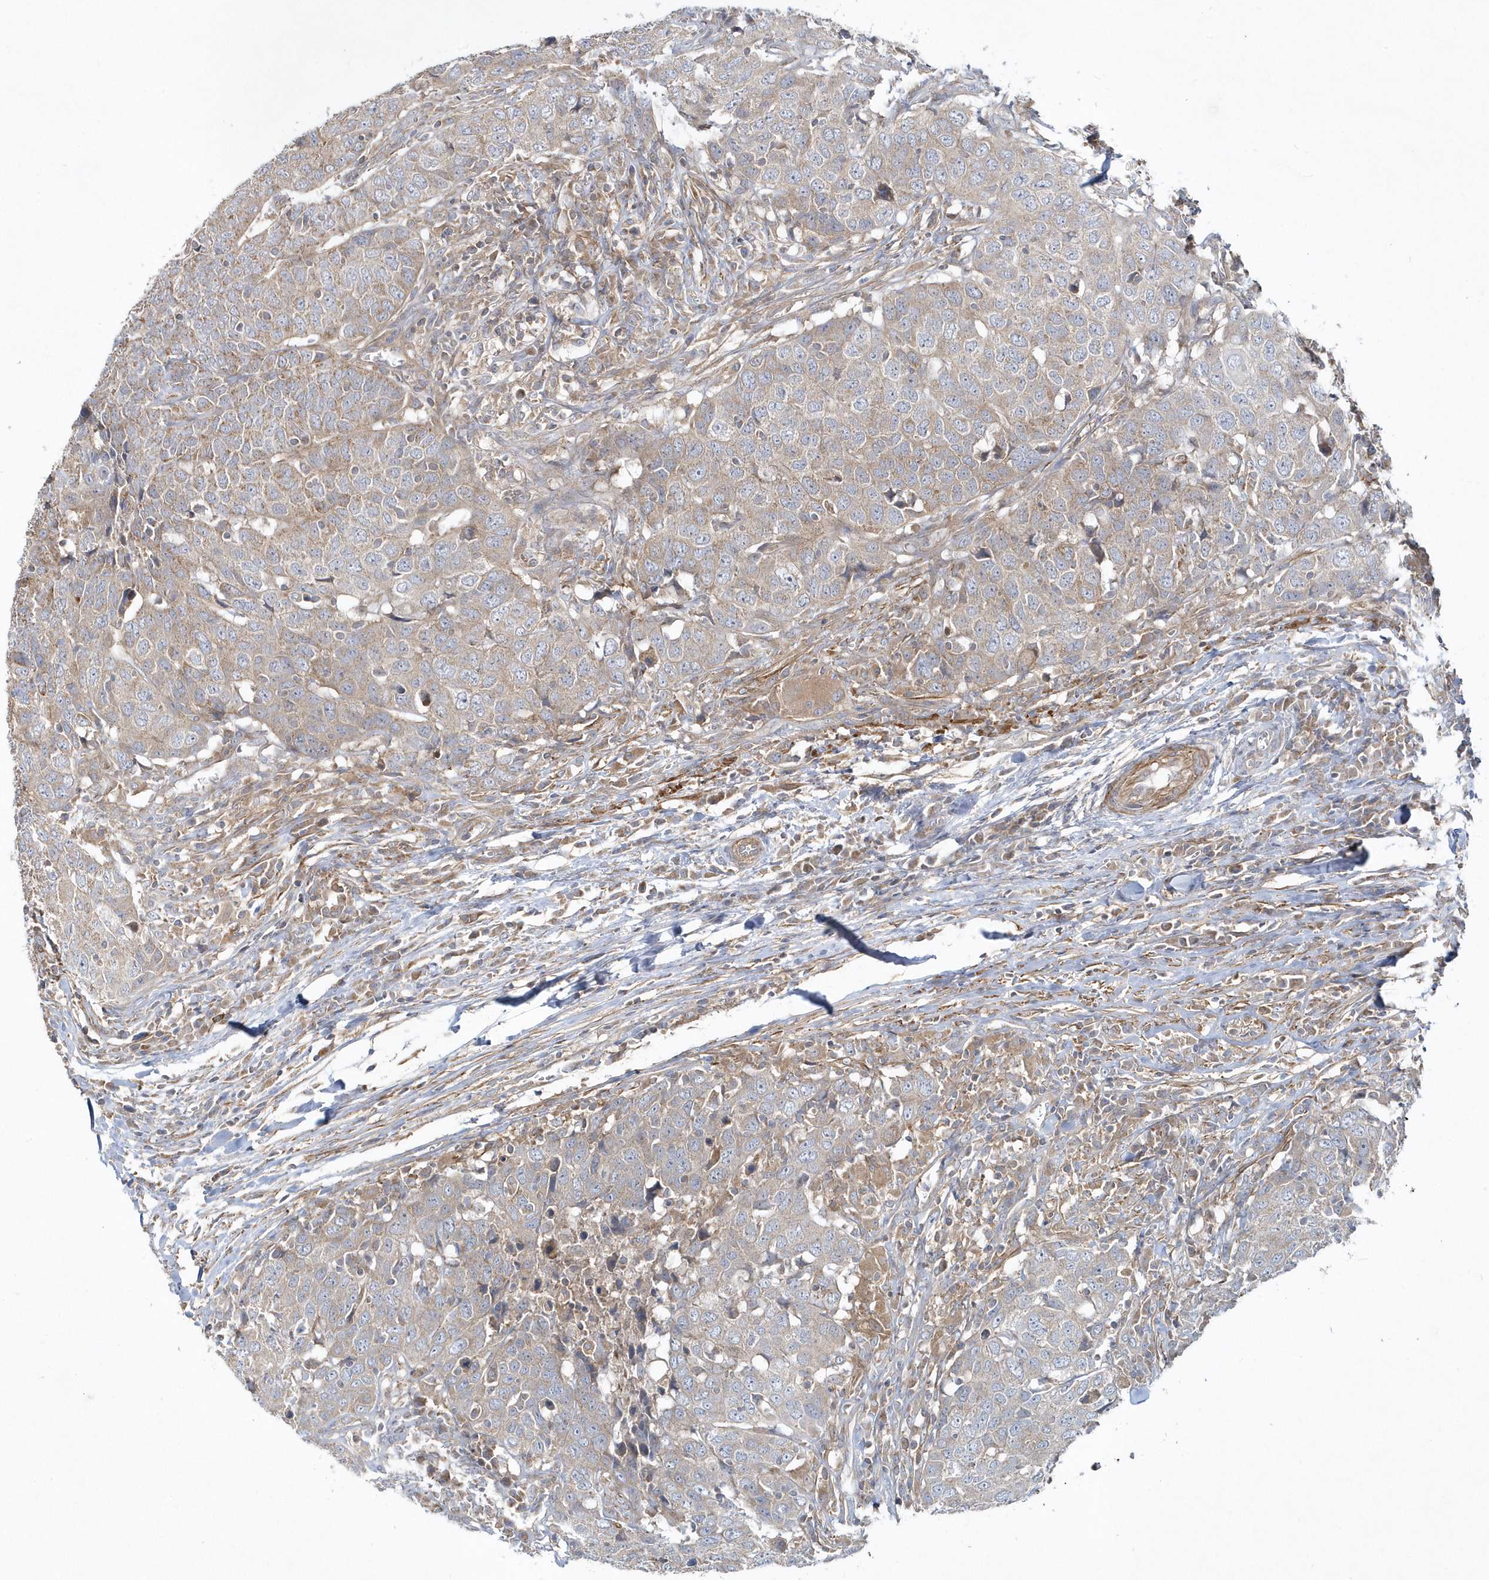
{"staining": {"intensity": "weak", "quantity": "25%-75%", "location": "cytoplasmic/membranous"}, "tissue": "head and neck cancer", "cell_type": "Tumor cells", "image_type": "cancer", "snomed": [{"axis": "morphology", "description": "Squamous cell carcinoma, NOS"}, {"axis": "topography", "description": "Head-Neck"}], "caption": "Immunohistochemical staining of human head and neck cancer exhibits low levels of weak cytoplasmic/membranous expression in approximately 25%-75% of tumor cells.", "gene": "LEXM", "patient": {"sex": "male", "age": 66}}